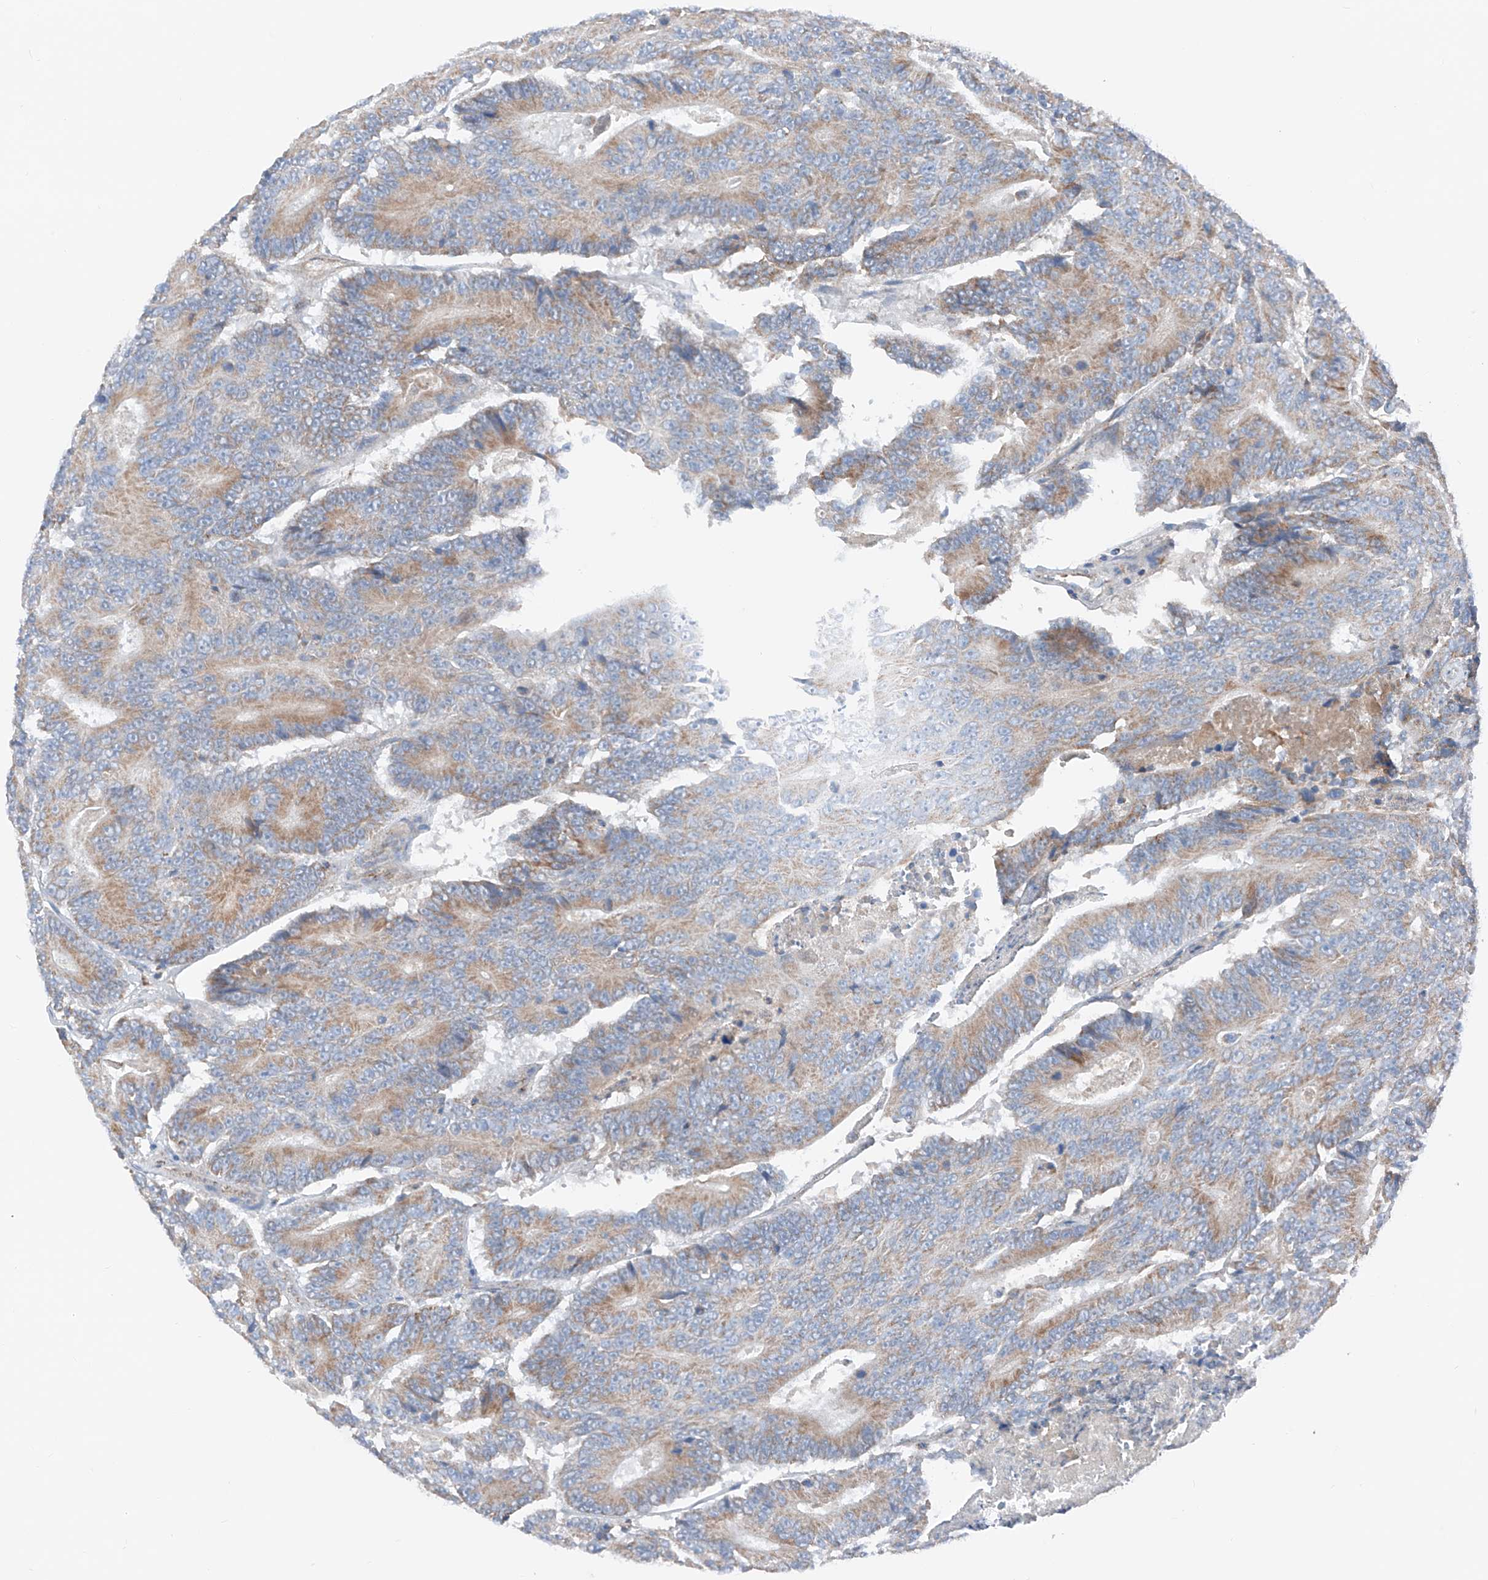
{"staining": {"intensity": "moderate", "quantity": ">75%", "location": "cytoplasmic/membranous"}, "tissue": "colorectal cancer", "cell_type": "Tumor cells", "image_type": "cancer", "snomed": [{"axis": "morphology", "description": "Adenocarcinoma, NOS"}, {"axis": "topography", "description": "Colon"}], "caption": "This image reveals colorectal cancer (adenocarcinoma) stained with immunohistochemistry to label a protein in brown. The cytoplasmic/membranous of tumor cells show moderate positivity for the protein. Nuclei are counter-stained blue.", "gene": "MRAP", "patient": {"sex": "male", "age": 83}}